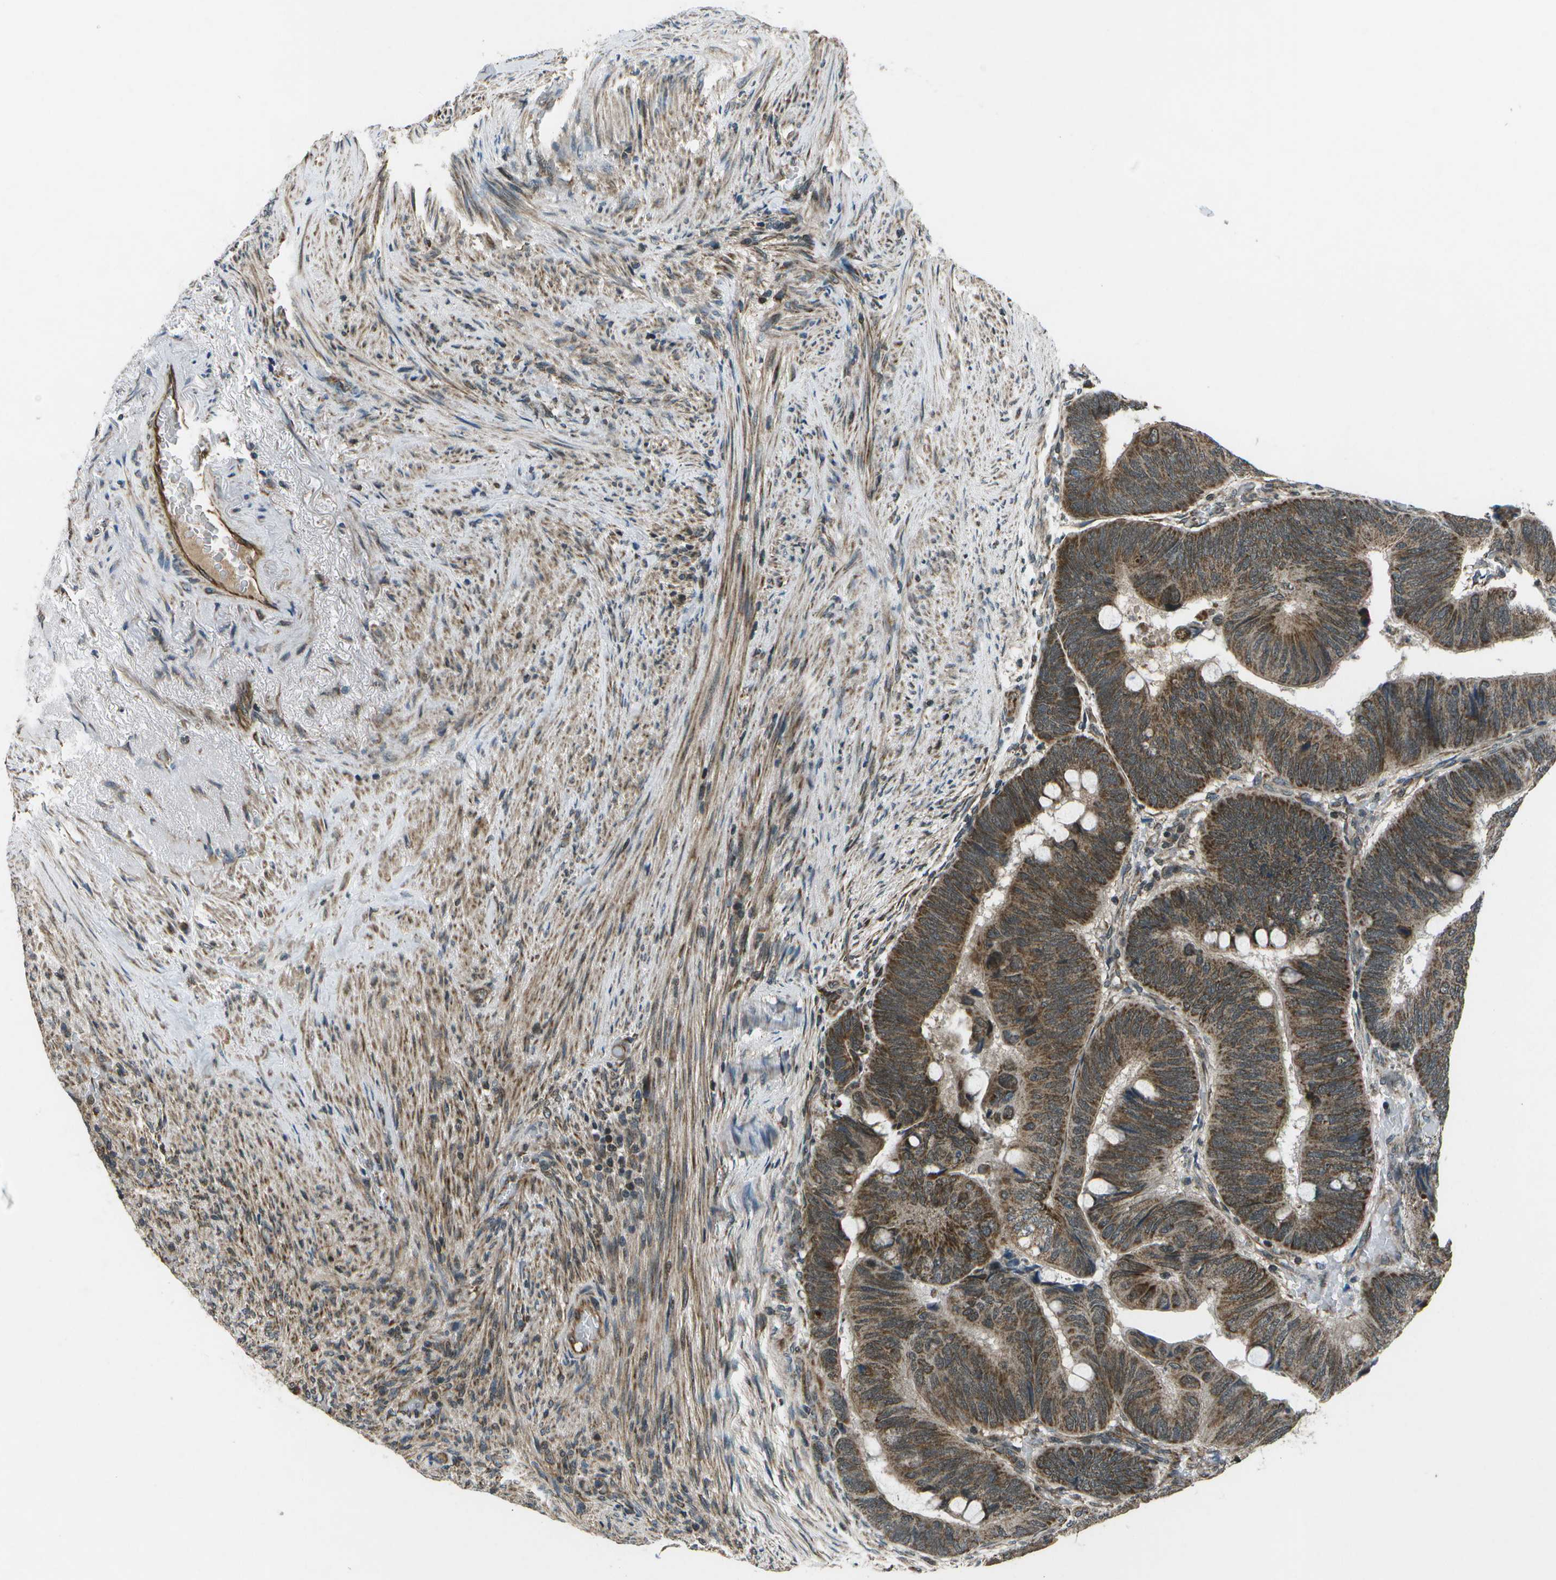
{"staining": {"intensity": "moderate", "quantity": ">75%", "location": "cytoplasmic/membranous"}, "tissue": "colorectal cancer", "cell_type": "Tumor cells", "image_type": "cancer", "snomed": [{"axis": "morphology", "description": "Normal tissue, NOS"}, {"axis": "morphology", "description": "Adenocarcinoma, NOS"}, {"axis": "topography", "description": "Rectum"}], "caption": "Immunohistochemical staining of human adenocarcinoma (colorectal) displays moderate cytoplasmic/membranous protein expression in about >75% of tumor cells.", "gene": "EIF2AK1", "patient": {"sex": "male", "age": 92}}